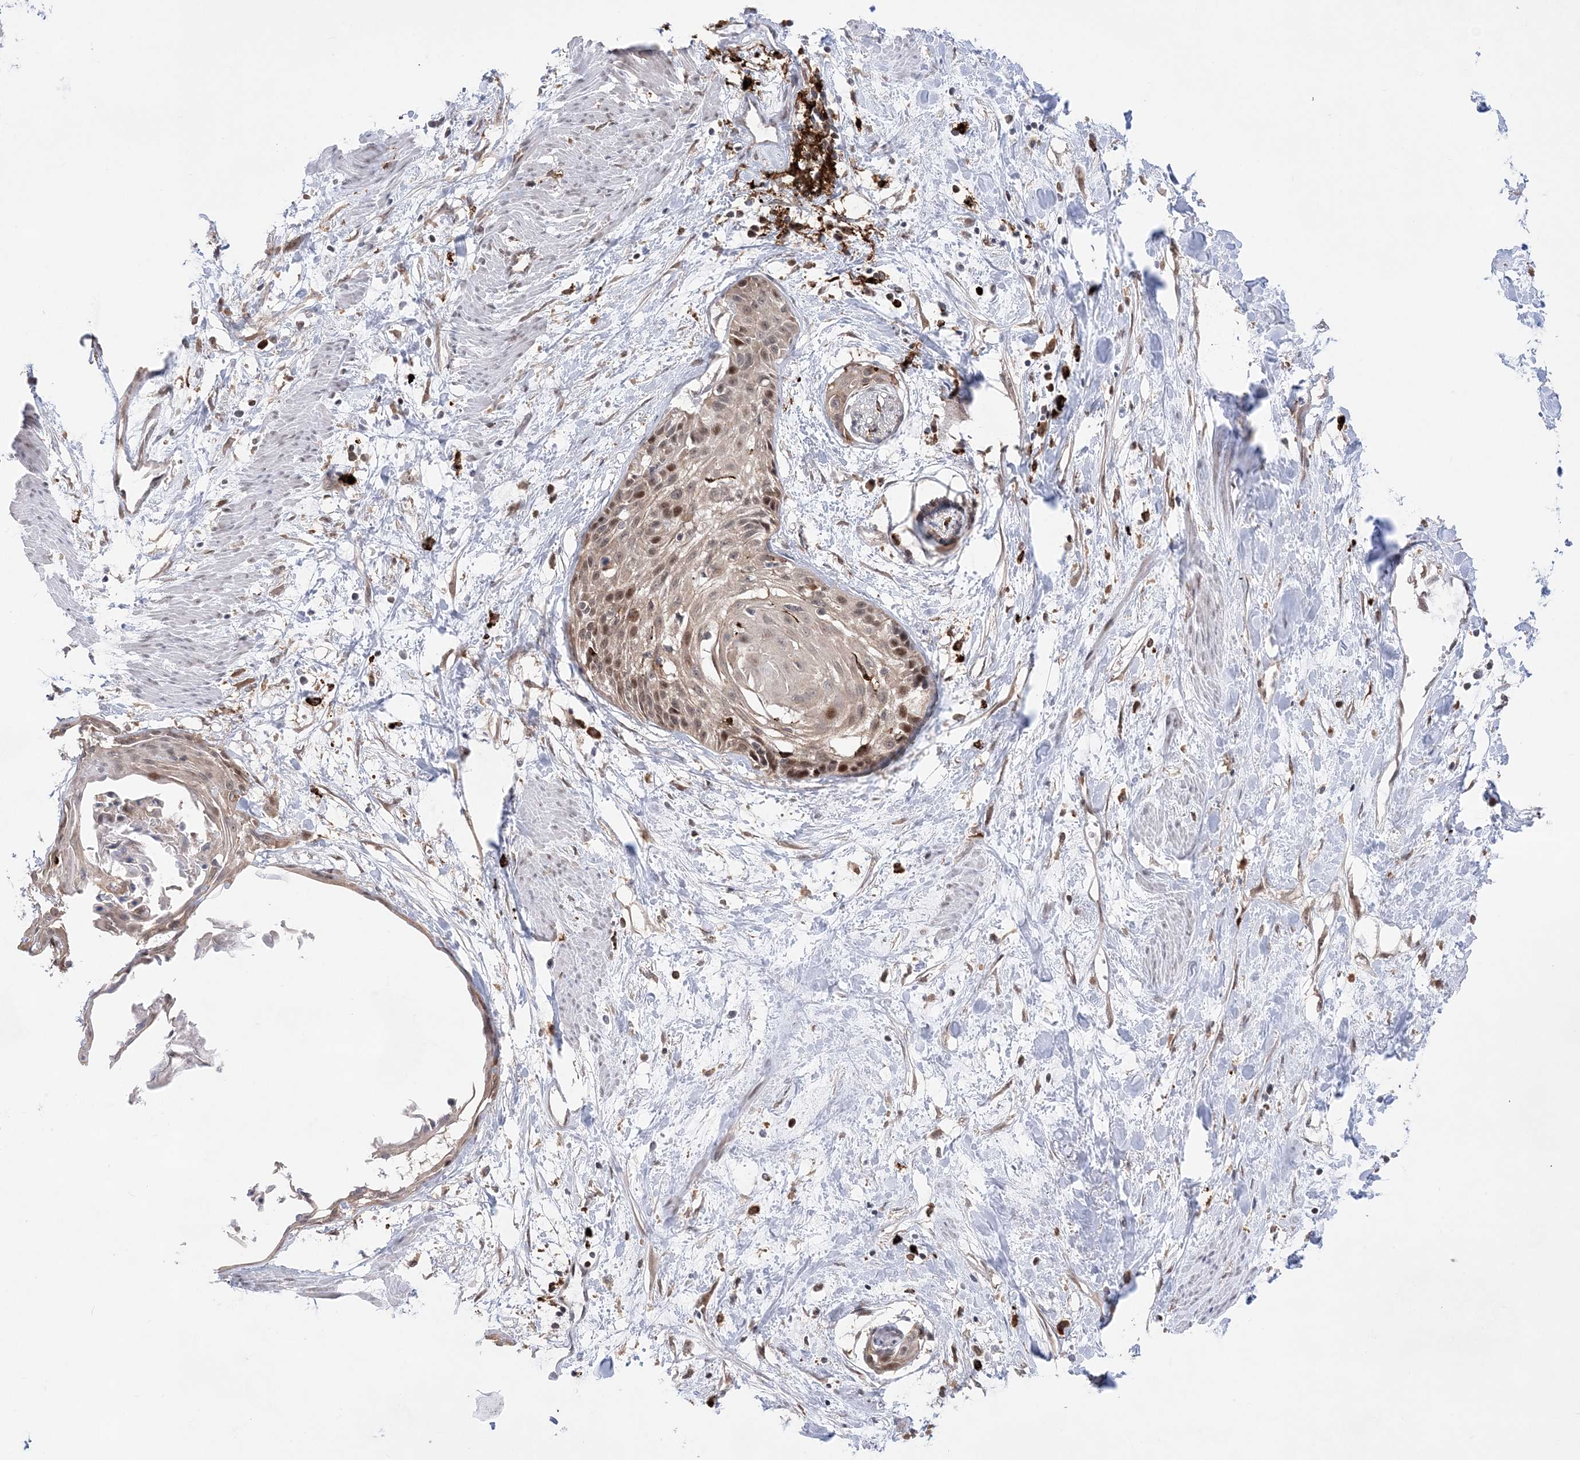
{"staining": {"intensity": "moderate", "quantity": "<25%", "location": "nuclear"}, "tissue": "cervical cancer", "cell_type": "Tumor cells", "image_type": "cancer", "snomed": [{"axis": "morphology", "description": "Squamous cell carcinoma, NOS"}, {"axis": "topography", "description": "Cervix"}], "caption": "Moderate nuclear staining is appreciated in approximately <25% of tumor cells in squamous cell carcinoma (cervical). The protein of interest is shown in brown color, while the nuclei are stained blue.", "gene": "ANAPC15", "patient": {"sex": "female", "age": 57}}